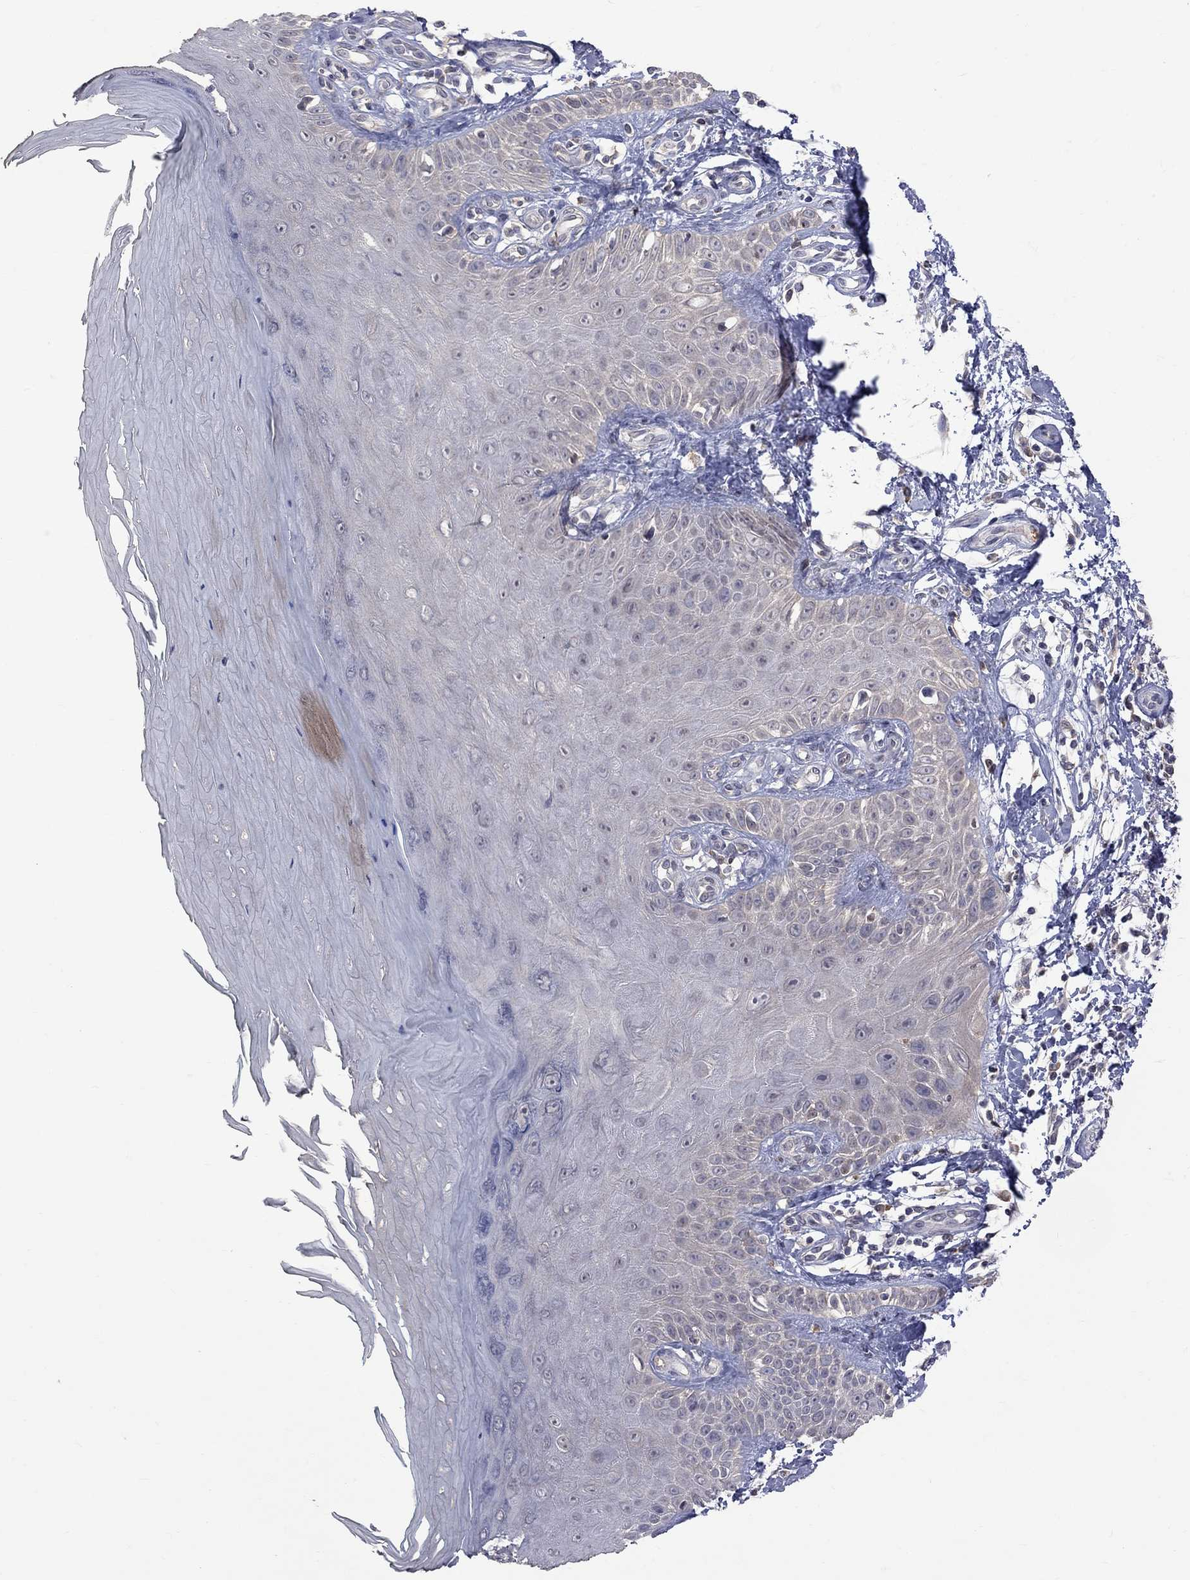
{"staining": {"intensity": "negative", "quantity": "none", "location": "none"}, "tissue": "skin", "cell_type": "Fibroblasts", "image_type": "normal", "snomed": [{"axis": "morphology", "description": "Normal tissue, NOS"}, {"axis": "morphology", "description": "Inflammation, NOS"}, {"axis": "morphology", "description": "Fibrosis, NOS"}, {"axis": "topography", "description": "Skin"}], "caption": "Immunohistochemical staining of benign skin shows no significant staining in fibroblasts.", "gene": "HTR6", "patient": {"sex": "male", "age": 71}}